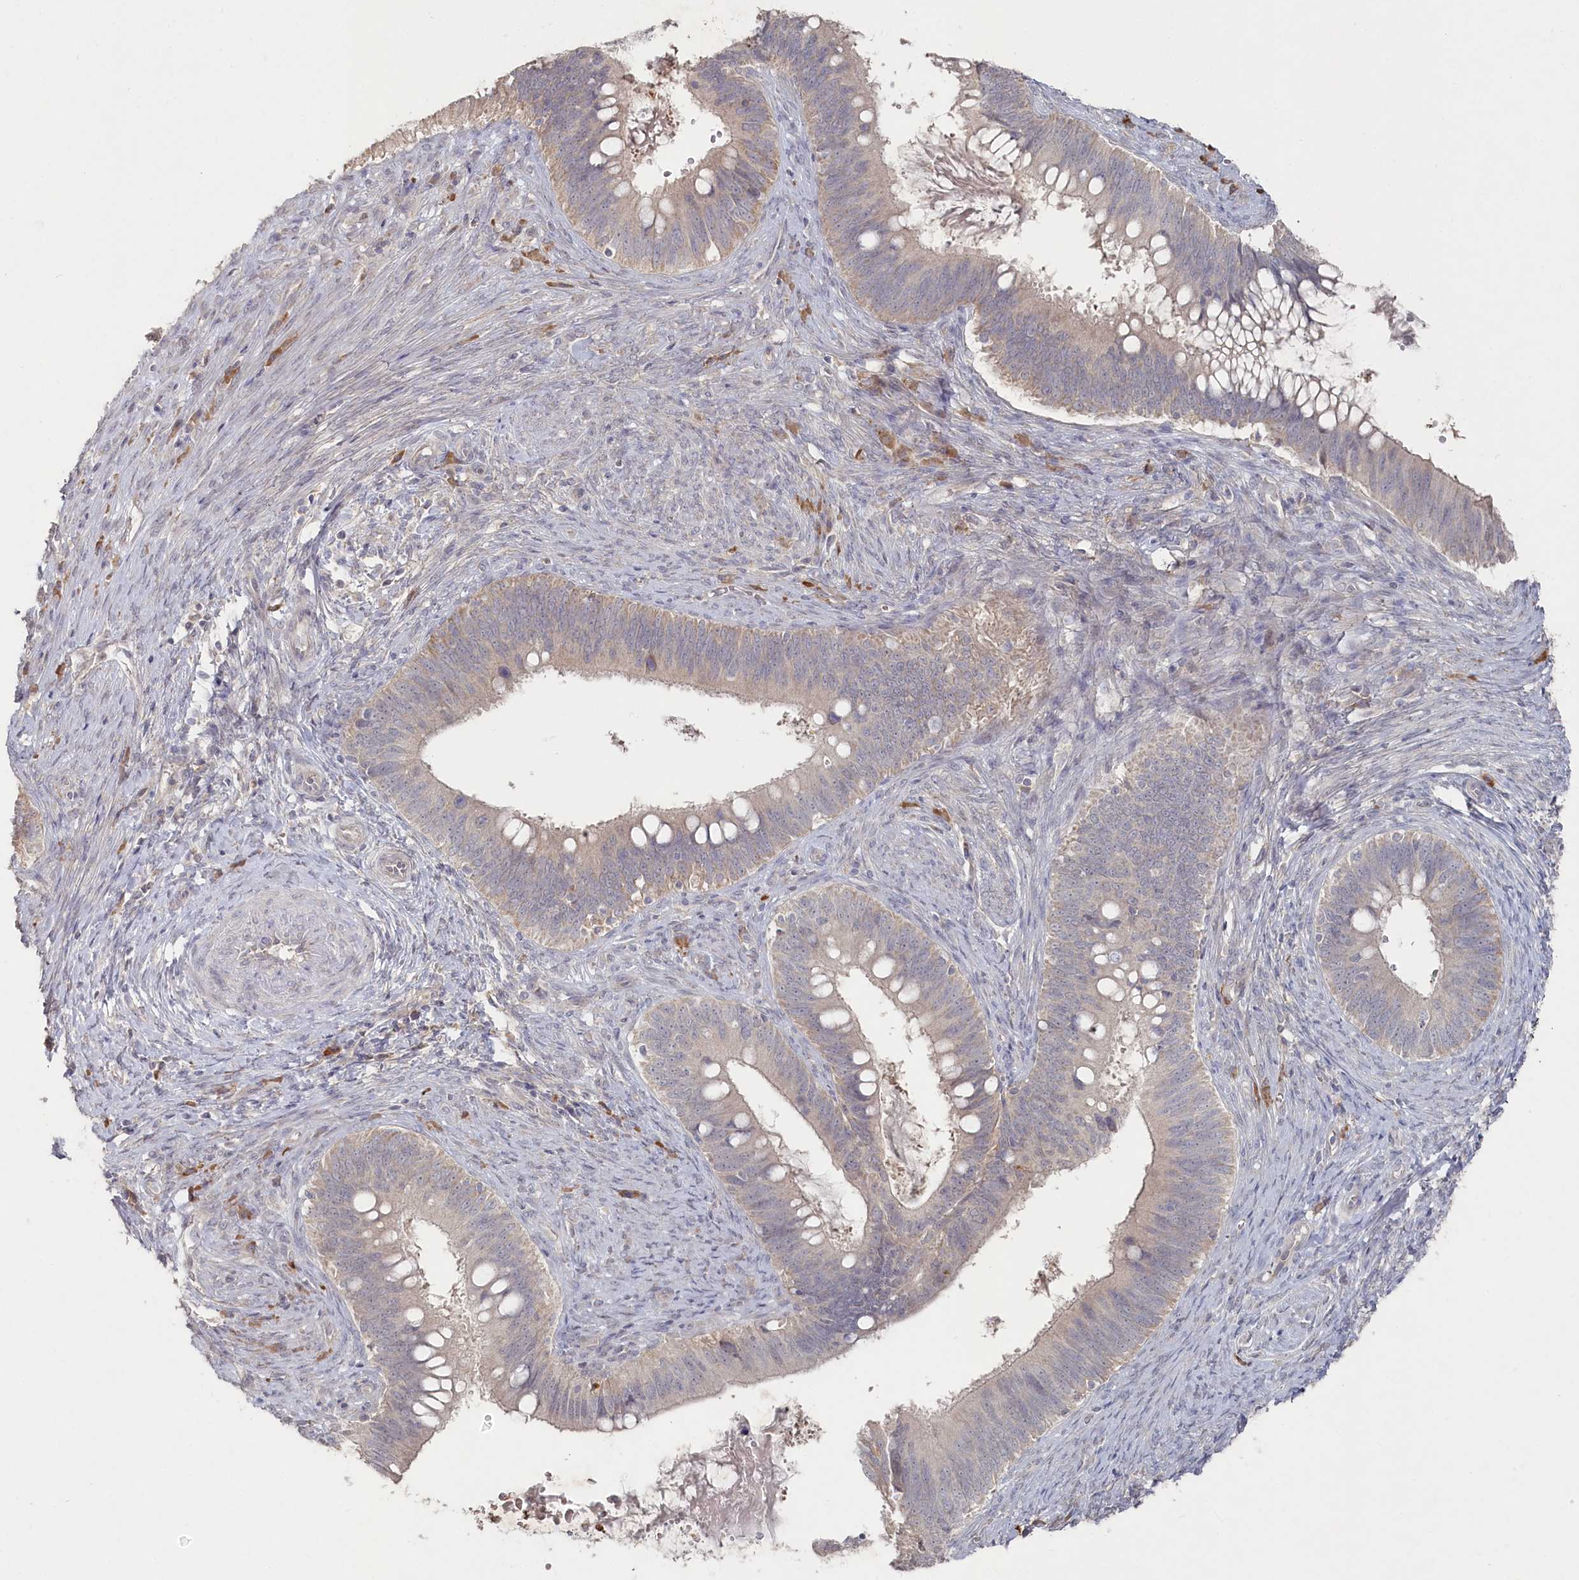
{"staining": {"intensity": "negative", "quantity": "none", "location": "none"}, "tissue": "cervical cancer", "cell_type": "Tumor cells", "image_type": "cancer", "snomed": [{"axis": "morphology", "description": "Adenocarcinoma, NOS"}, {"axis": "topography", "description": "Cervix"}], "caption": "This photomicrograph is of cervical cancer stained with immunohistochemistry (IHC) to label a protein in brown with the nuclei are counter-stained blue. There is no expression in tumor cells. Nuclei are stained in blue.", "gene": "TGFBRAP1", "patient": {"sex": "female", "age": 42}}